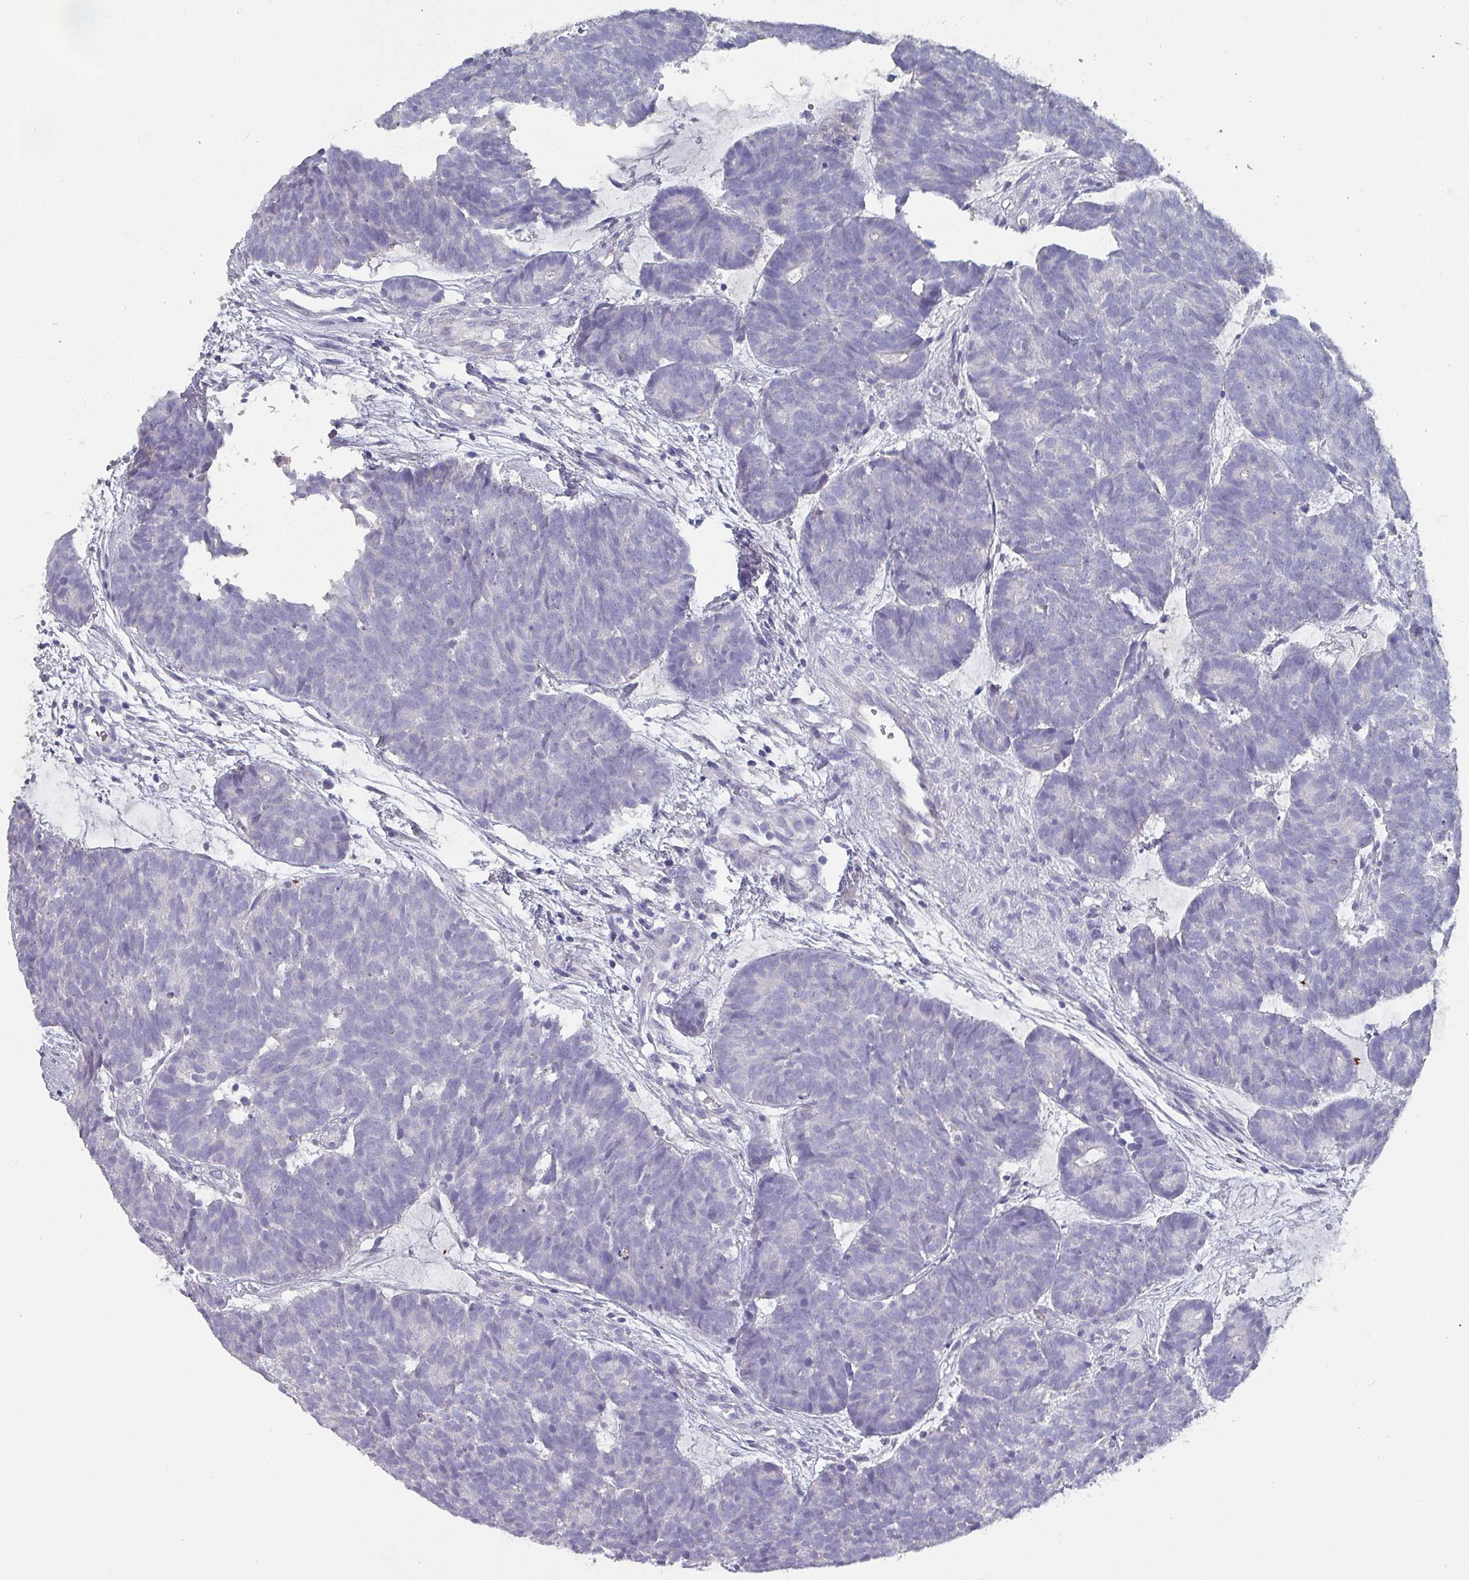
{"staining": {"intensity": "negative", "quantity": "none", "location": "none"}, "tissue": "head and neck cancer", "cell_type": "Tumor cells", "image_type": "cancer", "snomed": [{"axis": "morphology", "description": "Adenocarcinoma, NOS"}, {"axis": "topography", "description": "Head-Neck"}], "caption": "The photomicrograph shows no significant staining in tumor cells of head and neck cancer.", "gene": "INS-IGF2", "patient": {"sex": "female", "age": 81}}